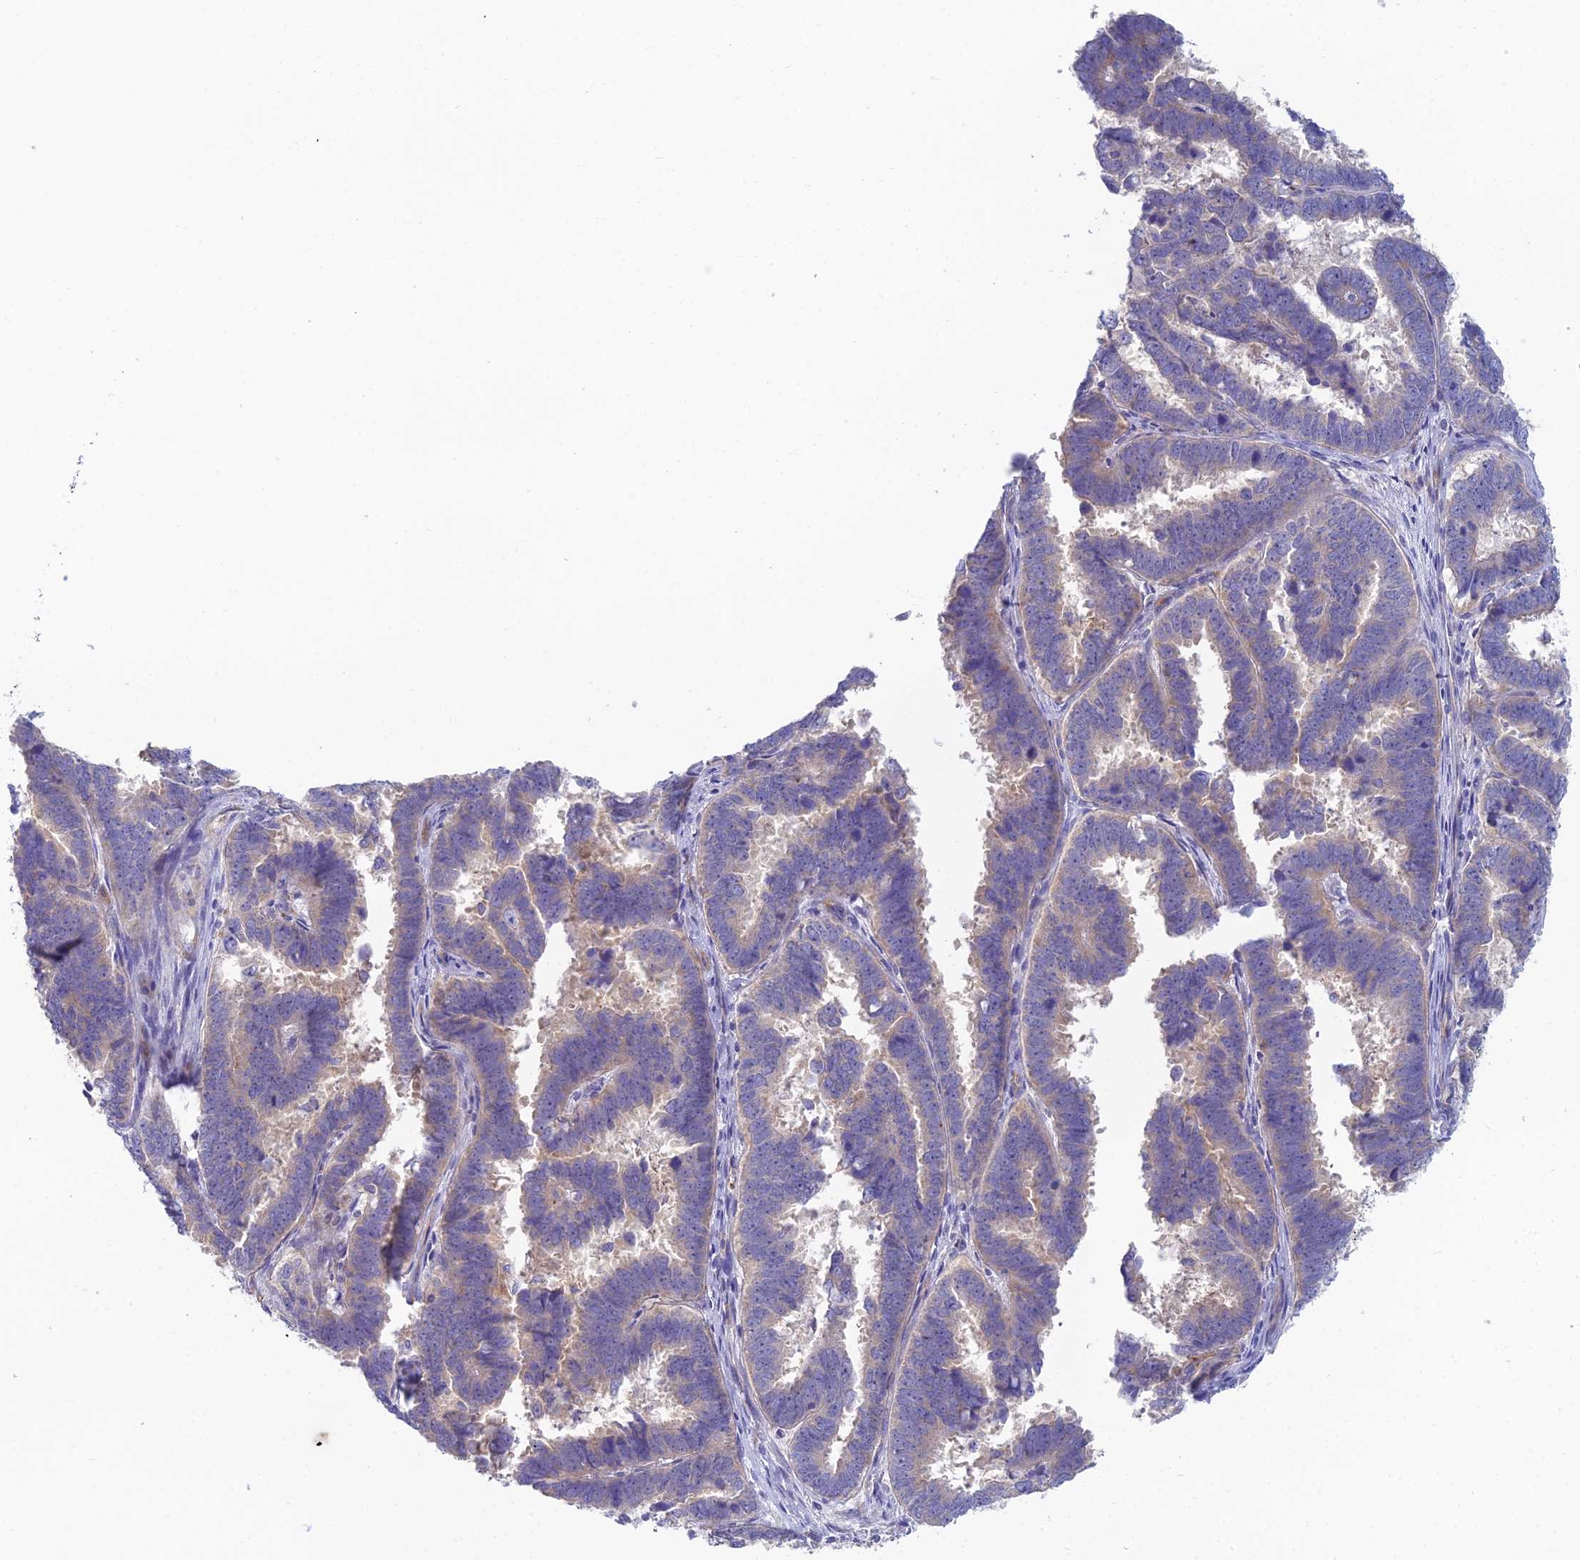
{"staining": {"intensity": "weak", "quantity": "<25%", "location": "cytoplasmic/membranous"}, "tissue": "endometrial cancer", "cell_type": "Tumor cells", "image_type": "cancer", "snomed": [{"axis": "morphology", "description": "Adenocarcinoma, NOS"}, {"axis": "topography", "description": "Endometrium"}], "caption": "Immunohistochemistry photomicrograph of neoplastic tissue: human endometrial cancer (adenocarcinoma) stained with DAB exhibits no significant protein expression in tumor cells.", "gene": "ZNF564", "patient": {"sex": "female", "age": 75}}